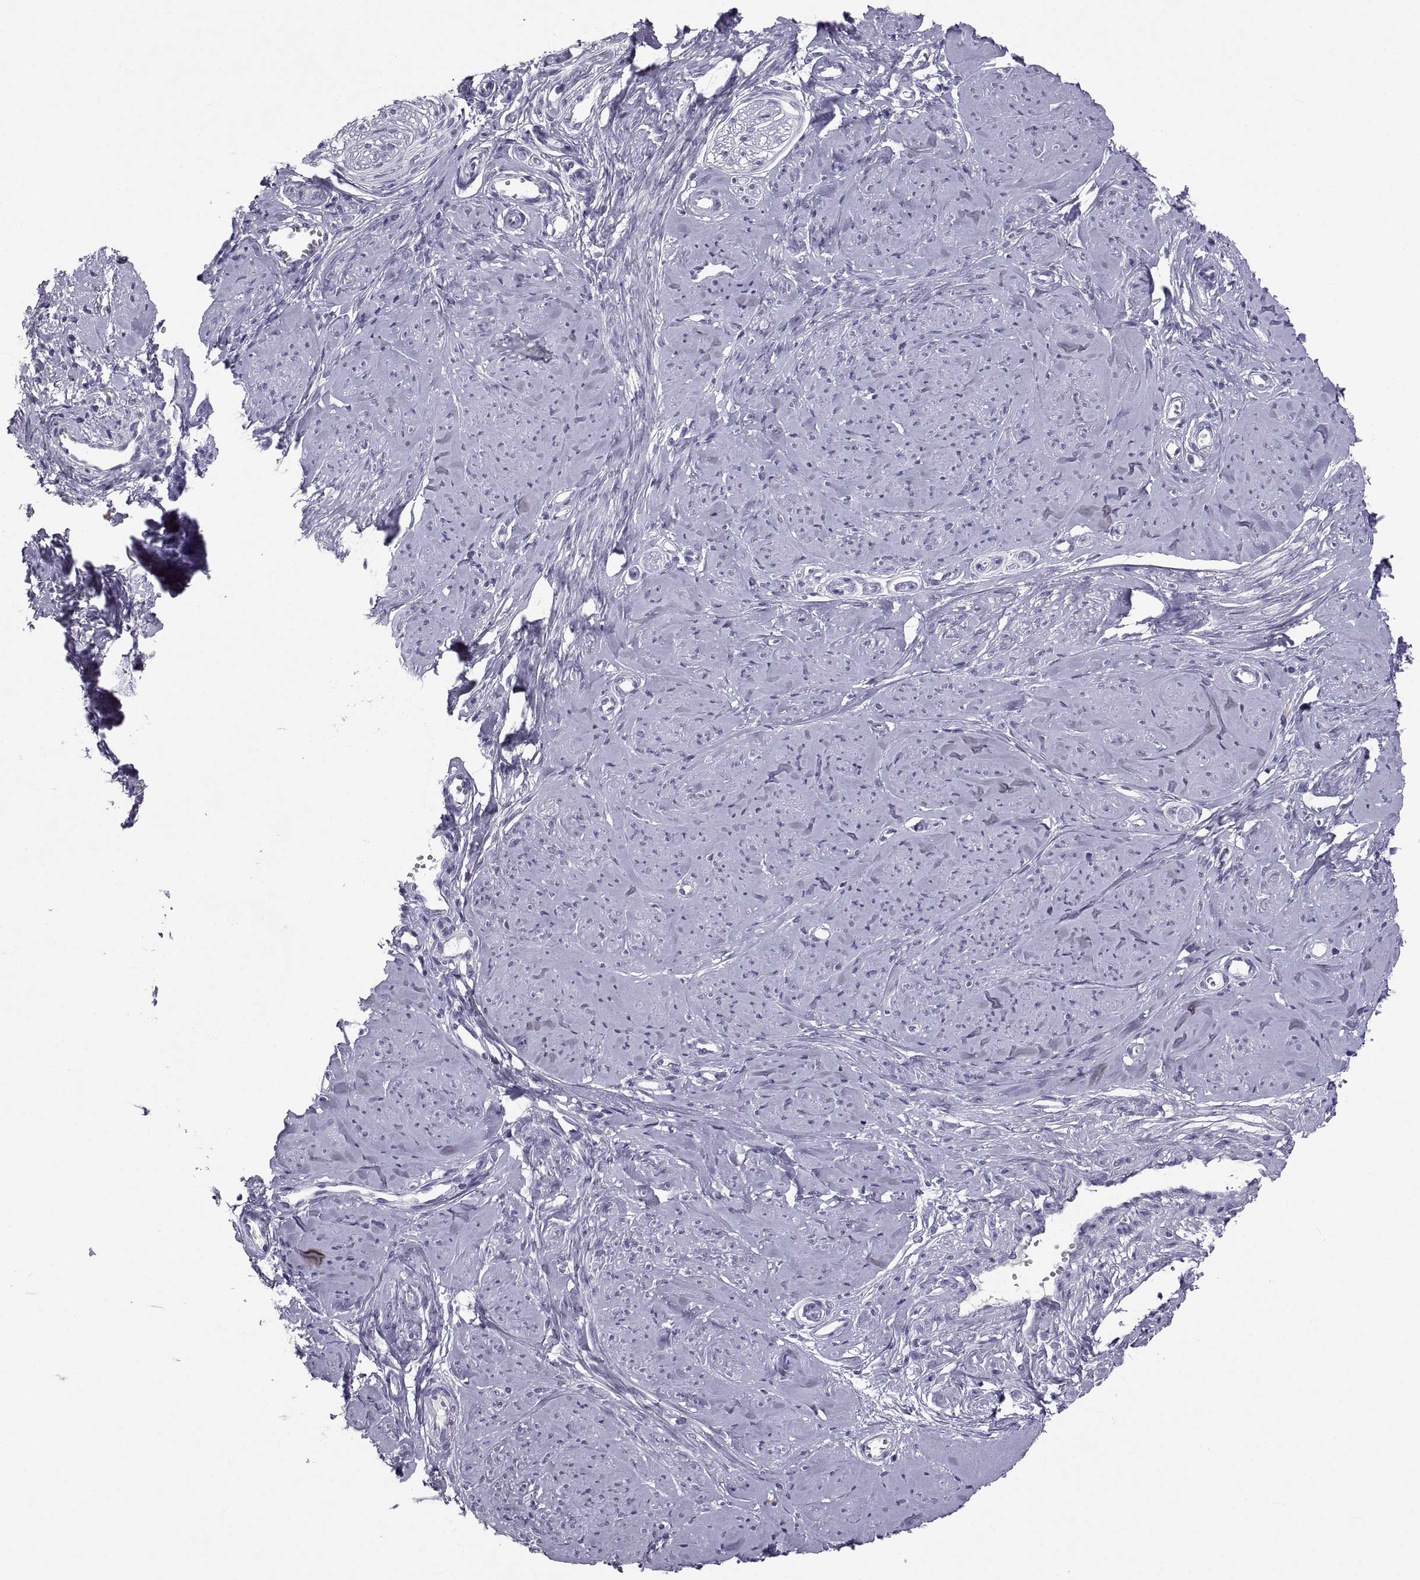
{"staining": {"intensity": "negative", "quantity": "none", "location": "none"}, "tissue": "smooth muscle", "cell_type": "Smooth muscle cells", "image_type": "normal", "snomed": [{"axis": "morphology", "description": "Normal tissue, NOS"}, {"axis": "topography", "description": "Smooth muscle"}], "caption": "Unremarkable smooth muscle was stained to show a protein in brown. There is no significant positivity in smooth muscle cells. (DAB immunohistochemistry, high magnification).", "gene": "SOX21", "patient": {"sex": "female", "age": 48}}